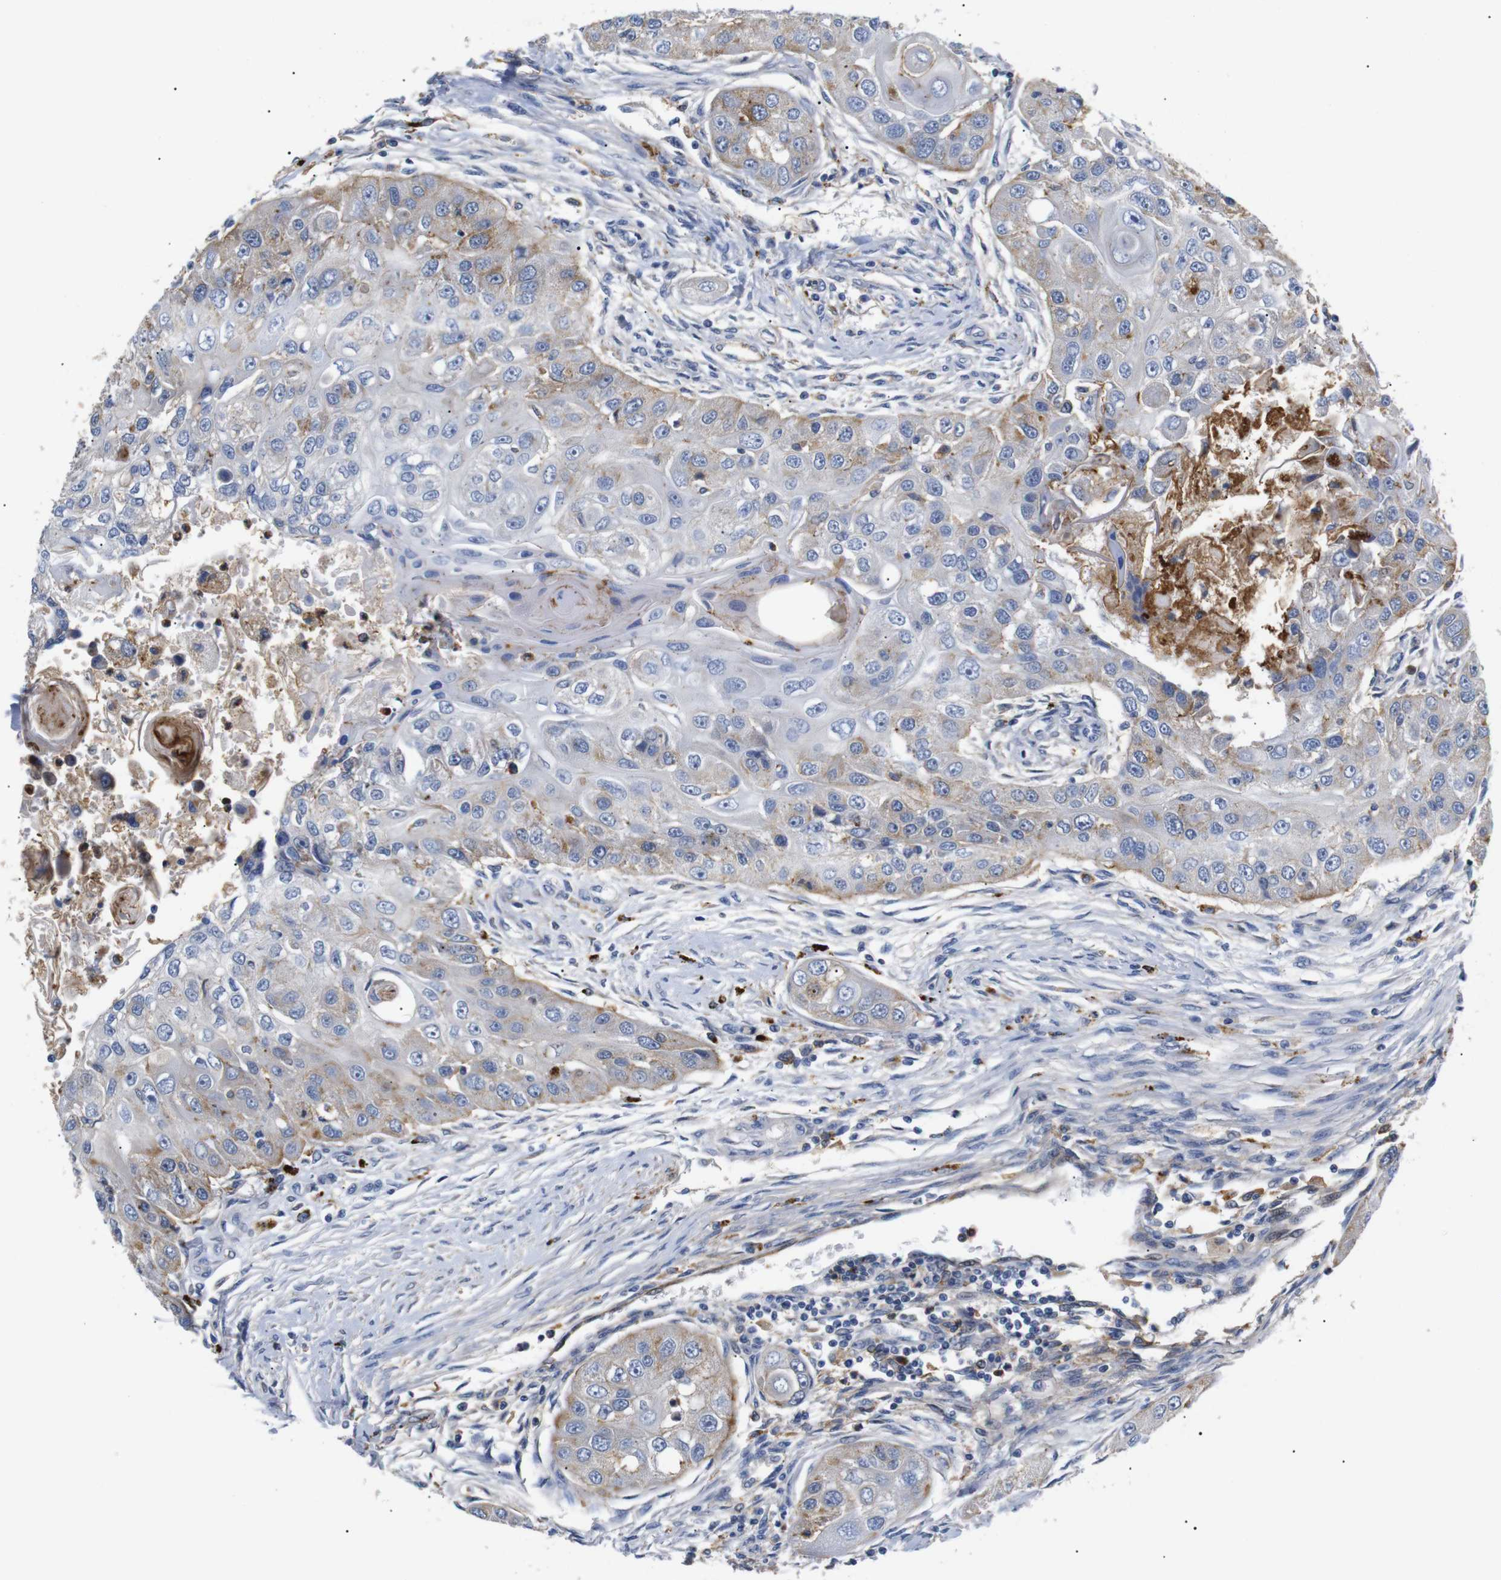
{"staining": {"intensity": "moderate", "quantity": "<25%", "location": "cytoplasmic/membranous"}, "tissue": "head and neck cancer", "cell_type": "Tumor cells", "image_type": "cancer", "snomed": [{"axis": "morphology", "description": "Normal tissue, NOS"}, {"axis": "morphology", "description": "Squamous cell carcinoma, NOS"}, {"axis": "topography", "description": "Skeletal muscle"}, {"axis": "topography", "description": "Head-Neck"}], "caption": "Protein staining shows moderate cytoplasmic/membranous staining in approximately <25% of tumor cells in head and neck cancer.", "gene": "SDCBP", "patient": {"sex": "male", "age": 51}}